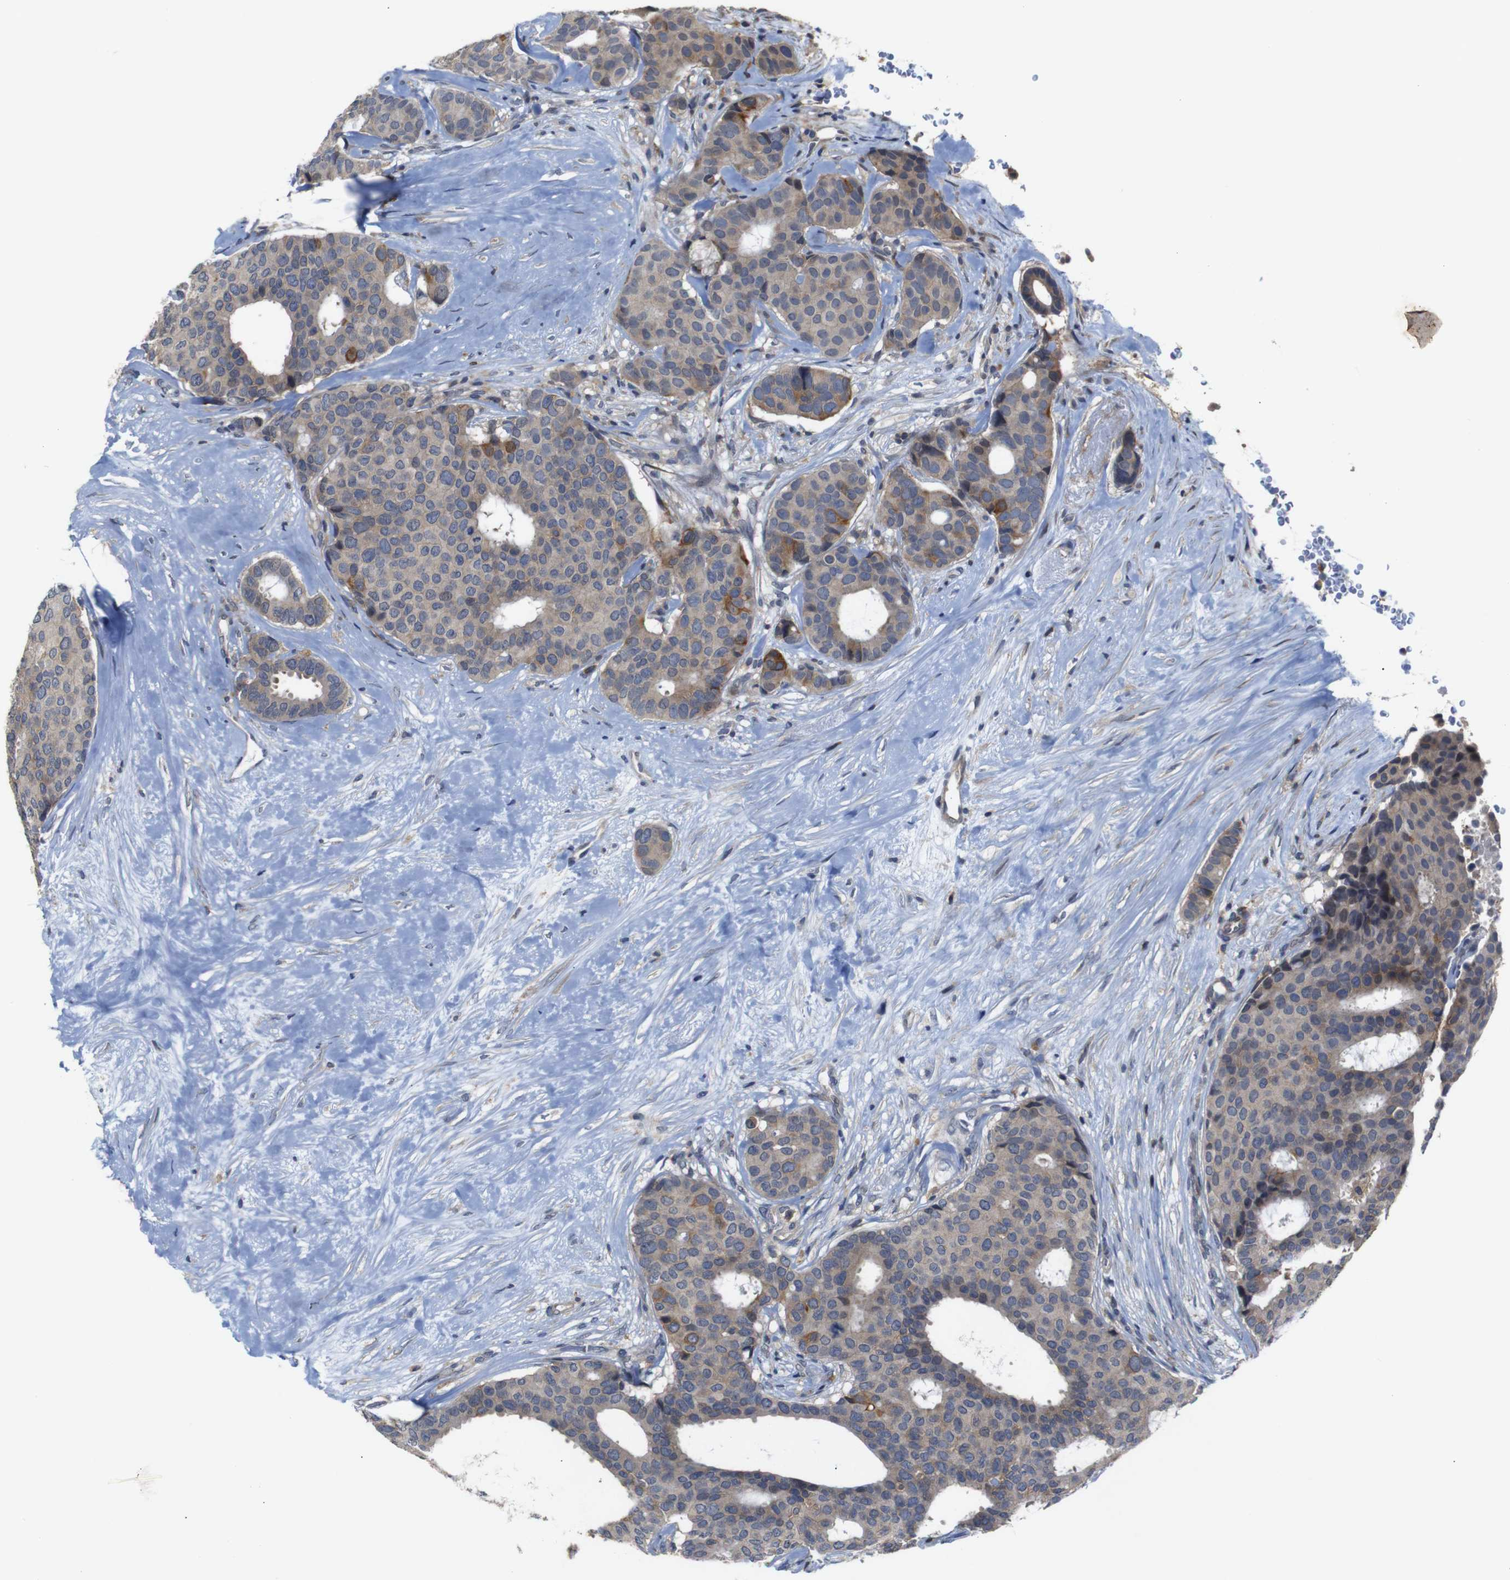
{"staining": {"intensity": "weak", "quantity": ">75%", "location": "cytoplasmic/membranous"}, "tissue": "breast cancer", "cell_type": "Tumor cells", "image_type": "cancer", "snomed": [{"axis": "morphology", "description": "Duct carcinoma"}, {"axis": "topography", "description": "Breast"}], "caption": "Protein analysis of breast invasive ductal carcinoma tissue displays weak cytoplasmic/membranous positivity in approximately >75% of tumor cells. The protein of interest is shown in brown color, while the nuclei are stained blue.", "gene": "BRWD3", "patient": {"sex": "female", "age": 75}}